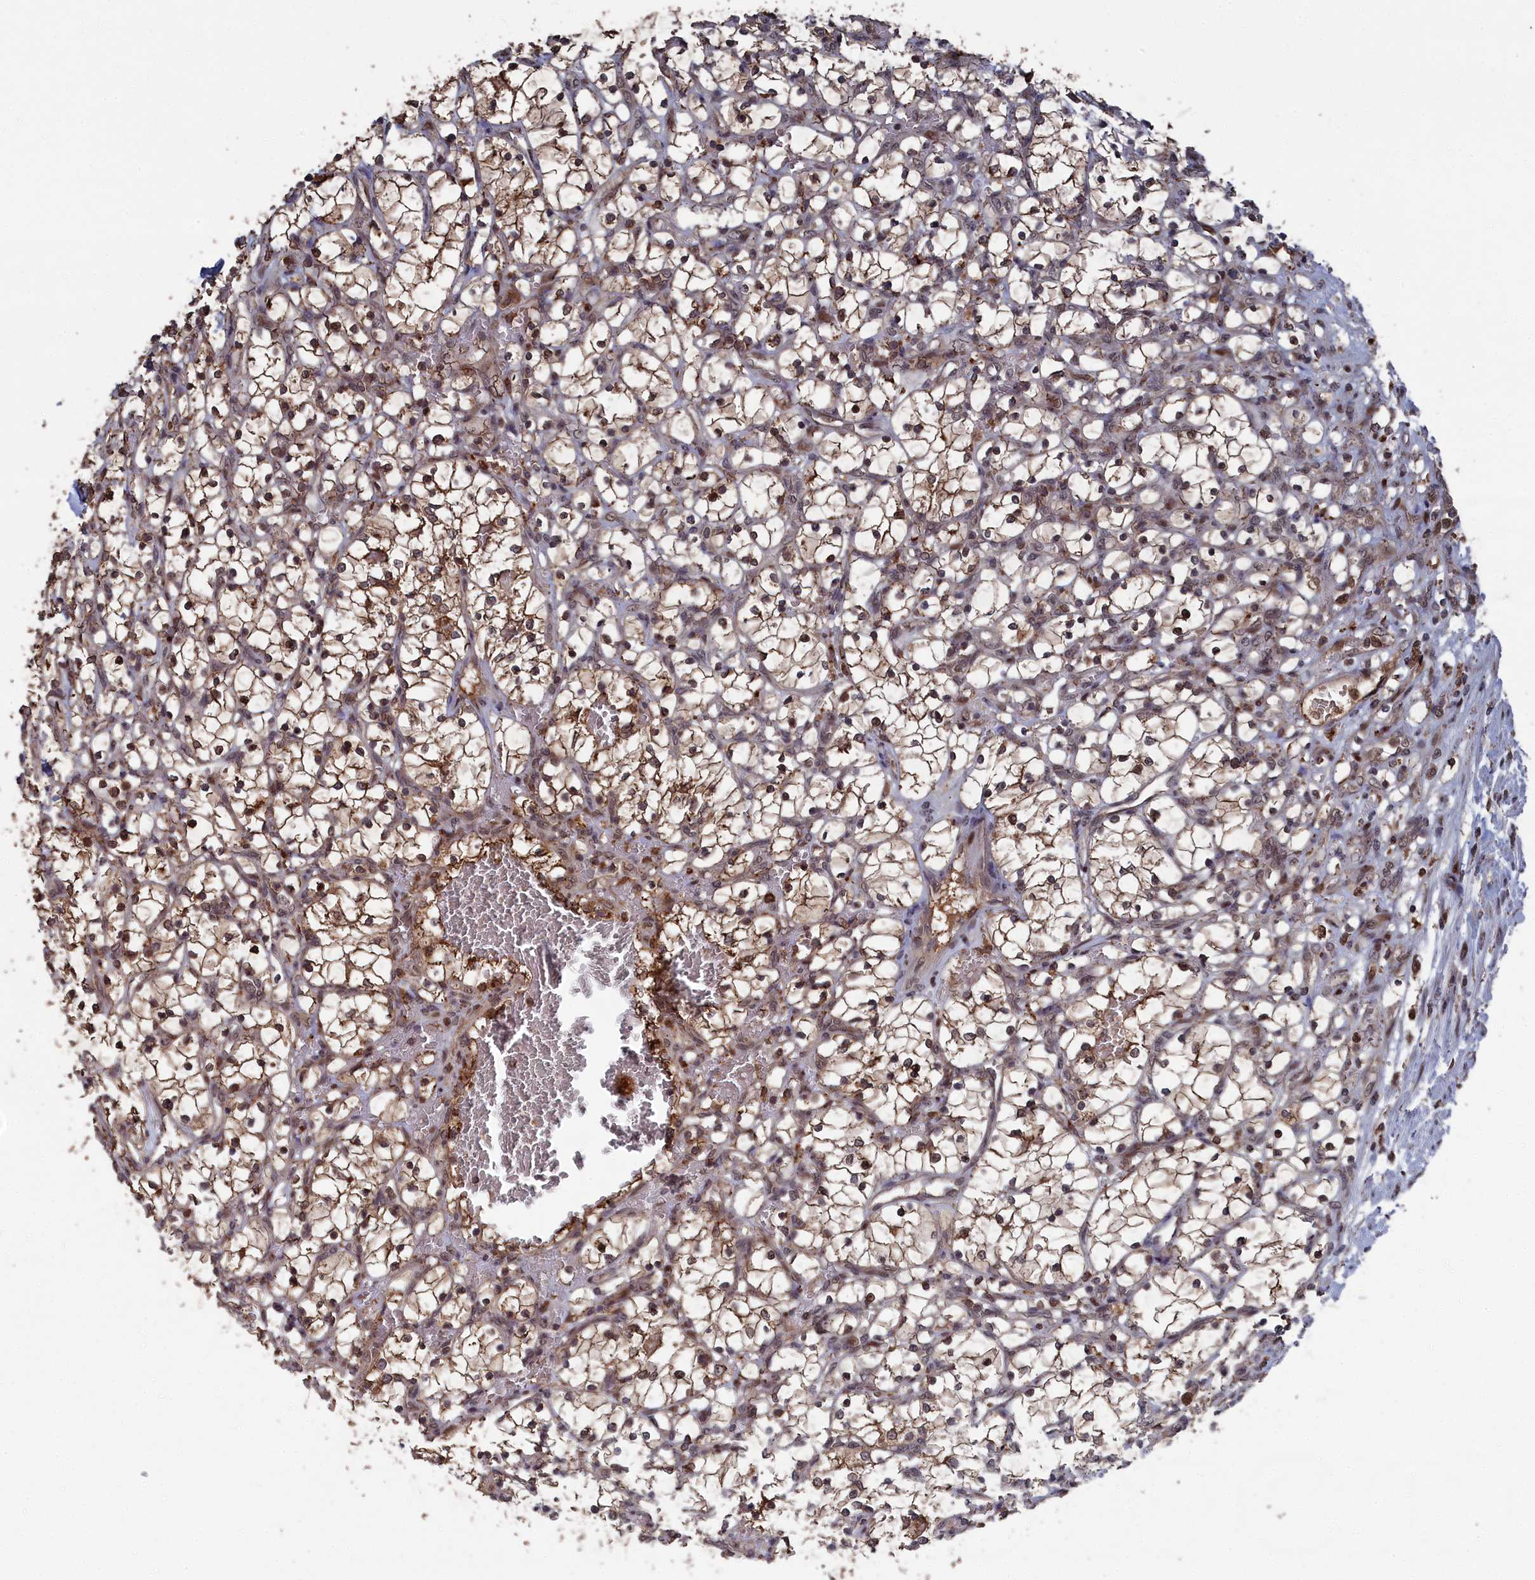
{"staining": {"intensity": "moderate", "quantity": ">75%", "location": "cytoplasmic/membranous,nuclear"}, "tissue": "renal cancer", "cell_type": "Tumor cells", "image_type": "cancer", "snomed": [{"axis": "morphology", "description": "Adenocarcinoma, NOS"}, {"axis": "topography", "description": "Kidney"}], "caption": "This photomicrograph exhibits immunohistochemistry (IHC) staining of adenocarcinoma (renal), with medium moderate cytoplasmic/membranous and nuclear staining in about >75% of tumor cells.", "gene": "CEACAM21", "patient": {"sex": "female", "age": 69}}